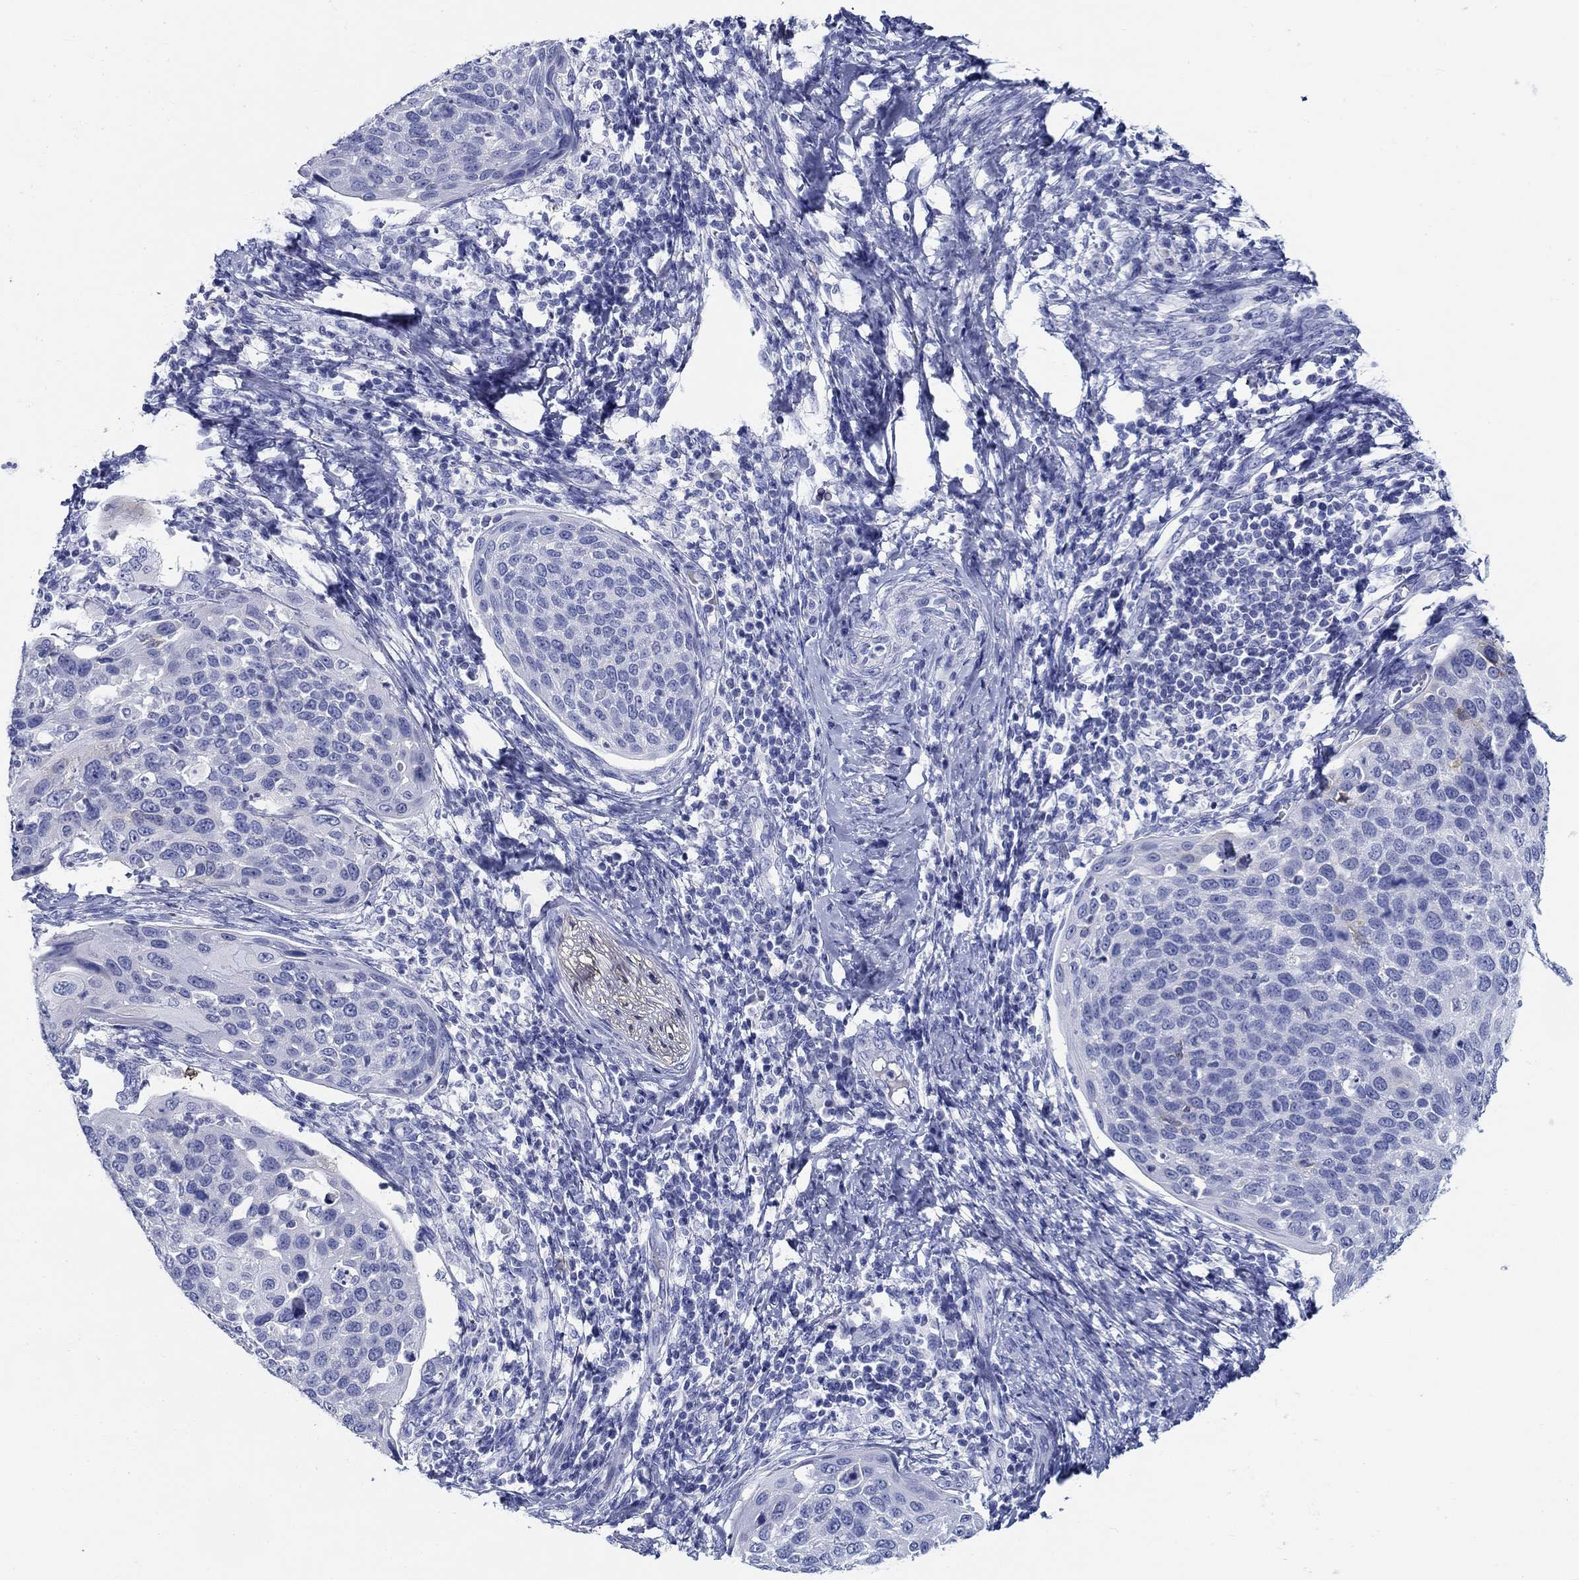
{"staining": {"intensity": "negative", "quantity": "none", "location": "none"}, "tissue": "cervical cancer", "cell_type": "Tumor cells", "image_type": "cancer", "snomed": [{"axis": "morphology", "description": "Squamous cell carcinoma, NOS"}, {"axis": "topography", "description": "Cervix"}], "caption": "Cervical squamous cell carcinoma was stained to show a protein in brown. There is no significant expression in tumor cells.", "gene": "FBXO2", "patient": {"sex": "female", "age": 54}}